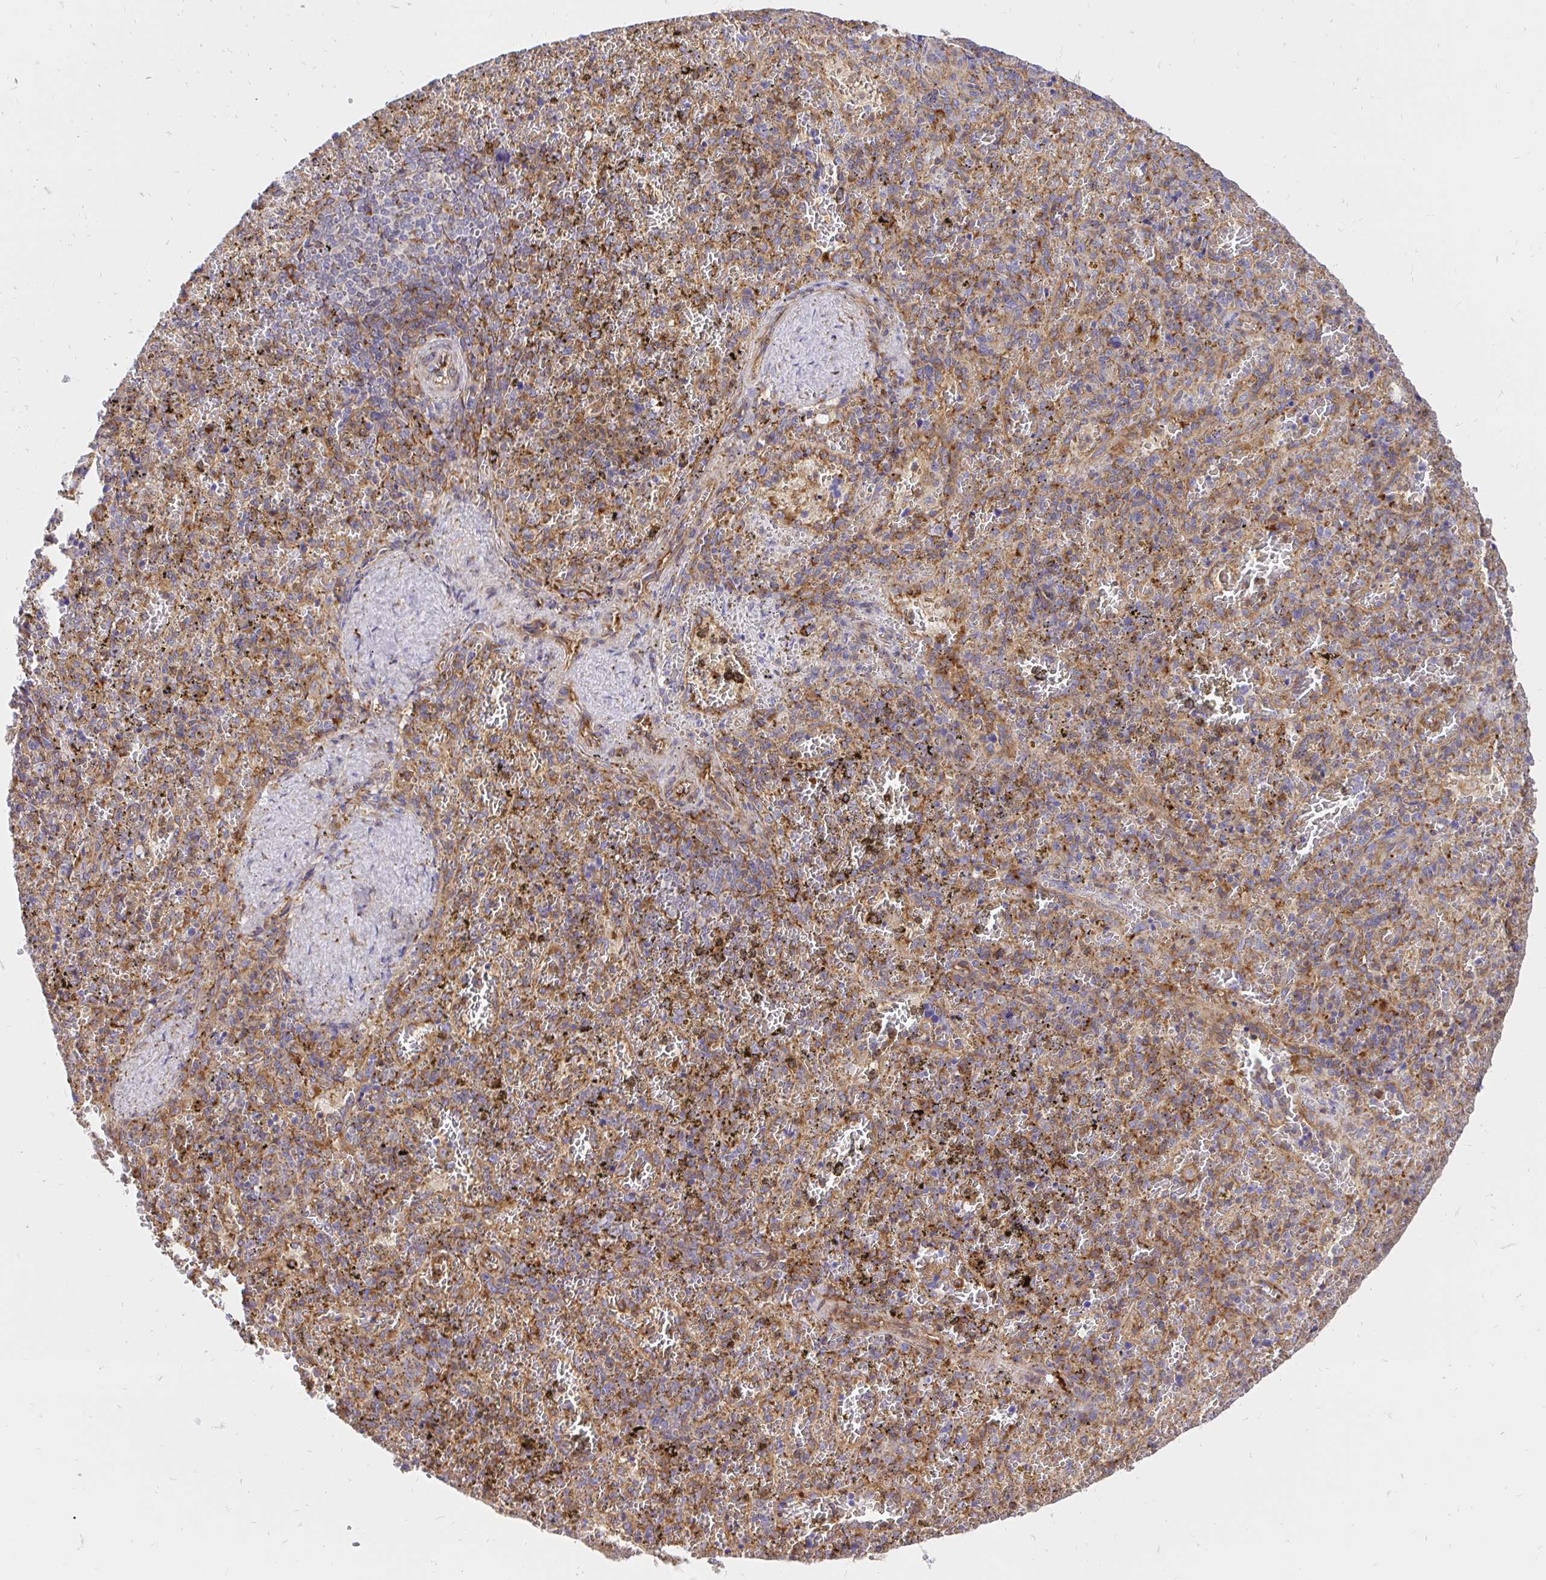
{"staining": {"intensity": "weak", "quantity": "25%-75%", "location": "cytoplasmic/membranous"}, "tissue": "spleen", "cell_type": "Cells in red pulp", "image_type": "normal", "snomed": [{"axis": "morphology", "description": "Normal tissue, NOS"}, {"axis": "topography", "description": "Spleen"}], "caption": "Human spleen stained with a brown dye demonstrates weak cytoplasmic/membranous positive staining in about 25%-75% of cells in red pulp.", "gene": "ABCB10", "patient": {"sex": "female", "age": 50}}